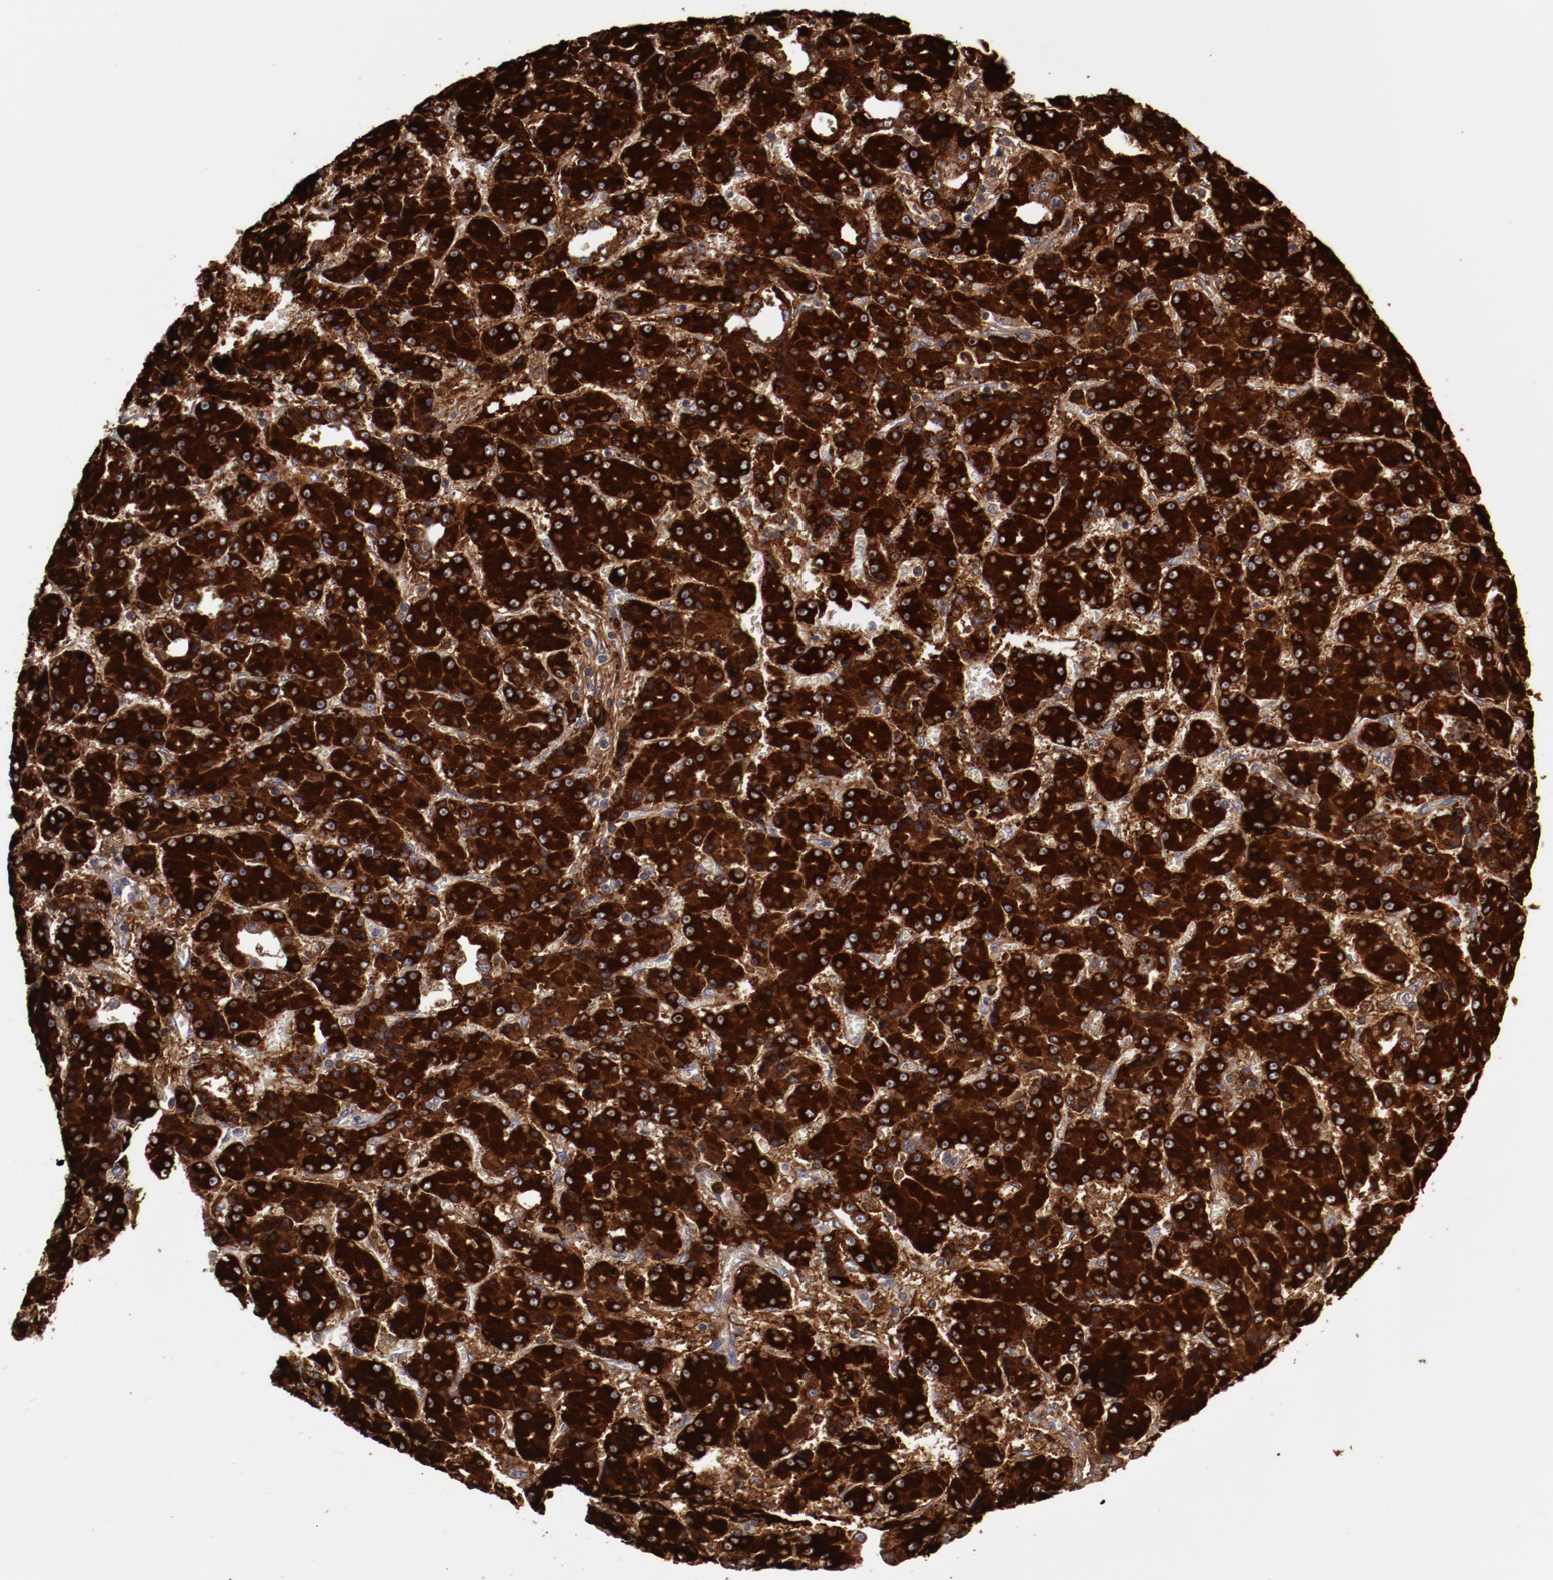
{"staining": {"intensity": "strong", "quantity": ">75%", "location": "cytoplasmic/membranous"}, "tissue": "liver cancer", "cell_type": "Tumor cells", "image_type": "cancer", "snomed": [{"axis": "morphology", "description": "Carcinoma, Hepatocellular, NOS"}, {"axis": "topography", "description": "Liver"}], "caption": "IHC (DAB) staining of liver hepatocellular carcinoma exhibits strong cytoplasmic/membranous protein expression in about >75% of tumor cells.", "gene": "MBL2", "patient": {"sex": "male", "age": 69}}